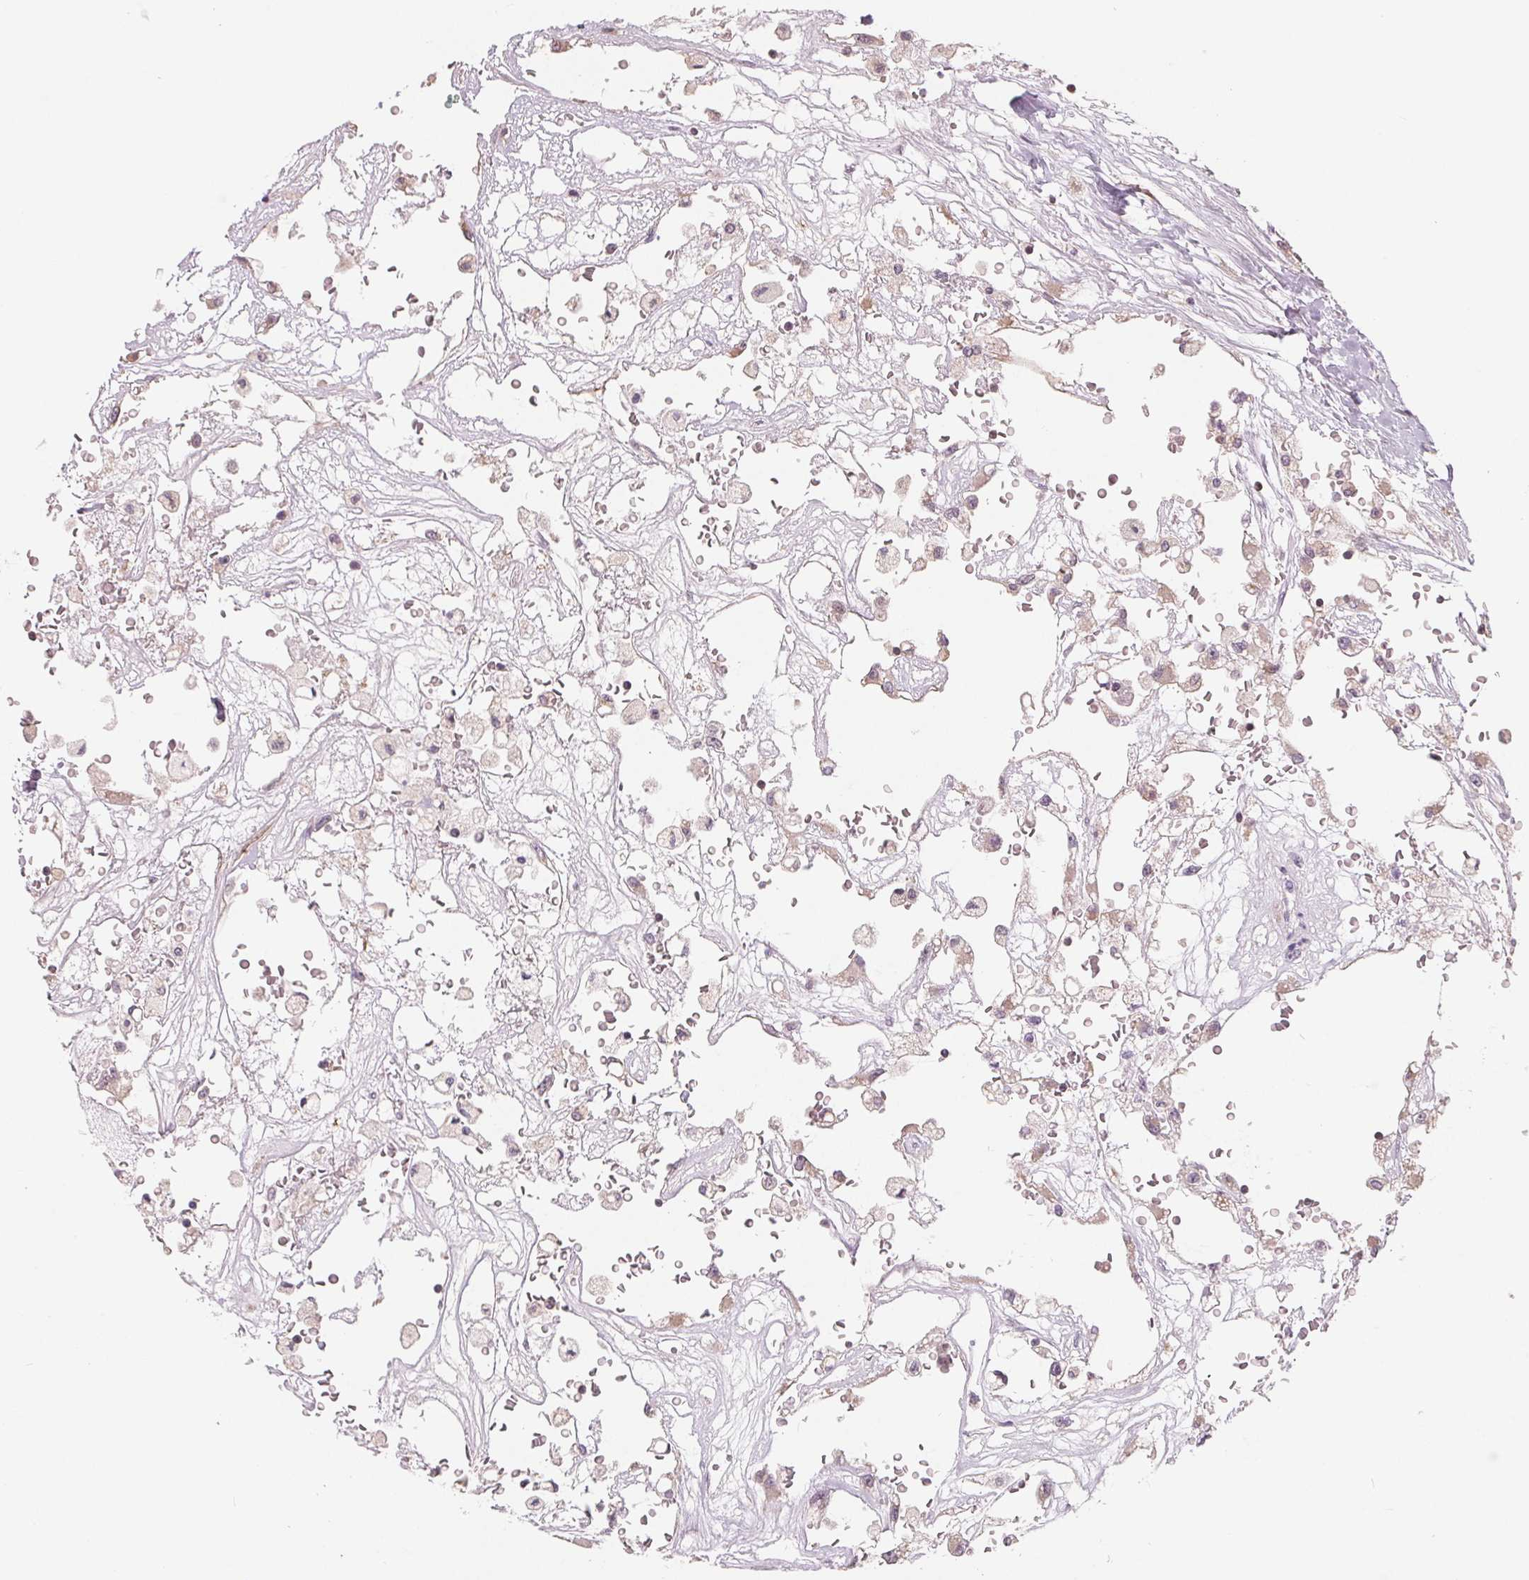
{"staining": {"intensity": "negative", "quantity": "none", "location": "none"}, "tissue": "renal cancer", "cell_type": "Tumor cells", "image_type": "cancer", "snomed": [{"axis": "morphology", "description": "Adenocarcinoma, NOS"}, {"axis": "topography", "description": "Kidney"}], "caption": "Image shows no protein staining in tumor cells of adenocarcinoma (renal) tissue.", "gene": "VTCN1", "patient": {"sex": "male", "age": 59}}